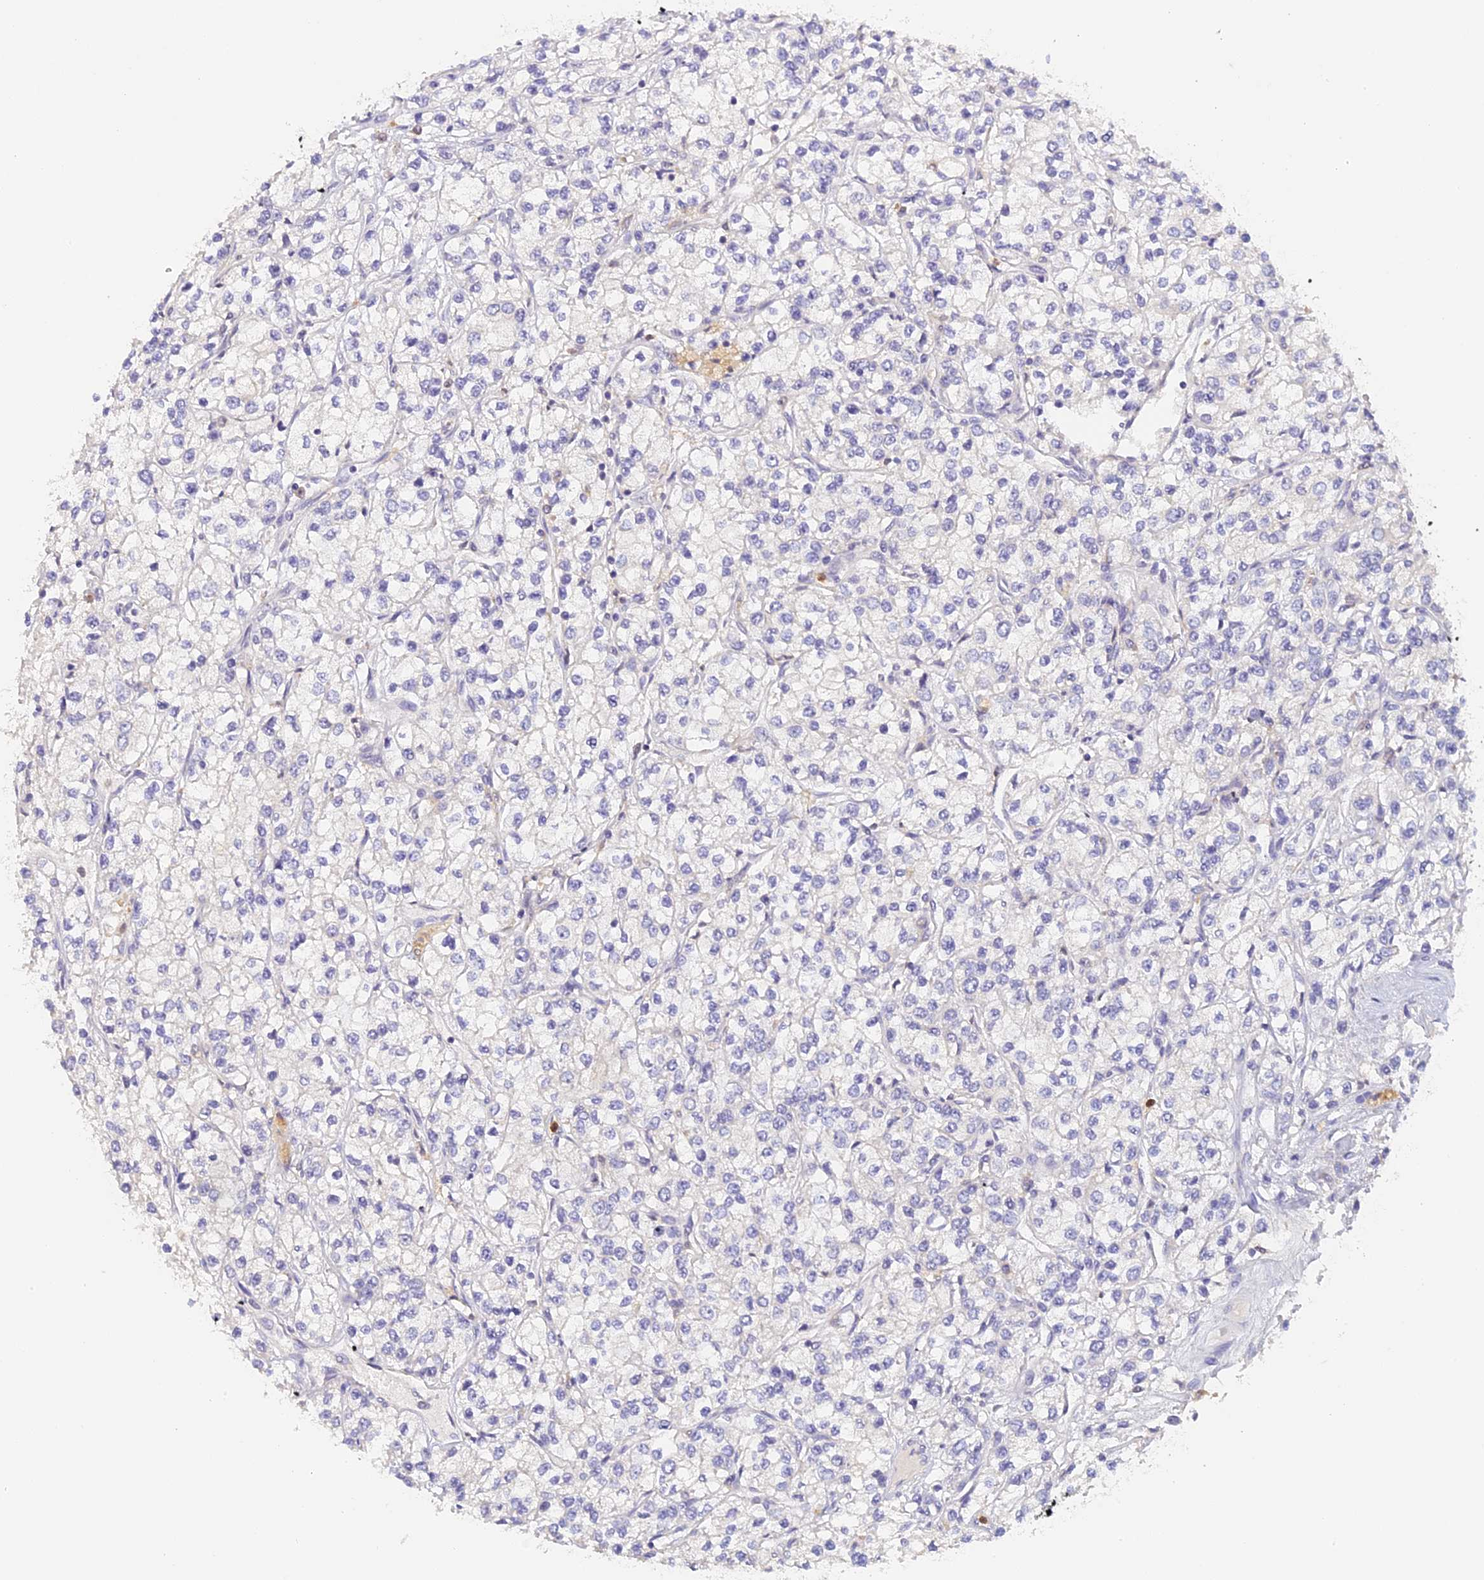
{"staining": {"intensity": "negative", "quantity": "none", "location": "none"}, "tissue": "renal cancer", "cell_type": "Tumor cells", "image_type": "cancer", "snomed": [{"axis": "morphology", "description": "Adenocarcinoma, NOS"}, {"axis": "topography", "description": "Kidney"}], "caption": "Image shows no significant protein staining in tumor cells of renal cancer.", "gene": "NCF4", "patient": {"sex": "male", "age": 80}}